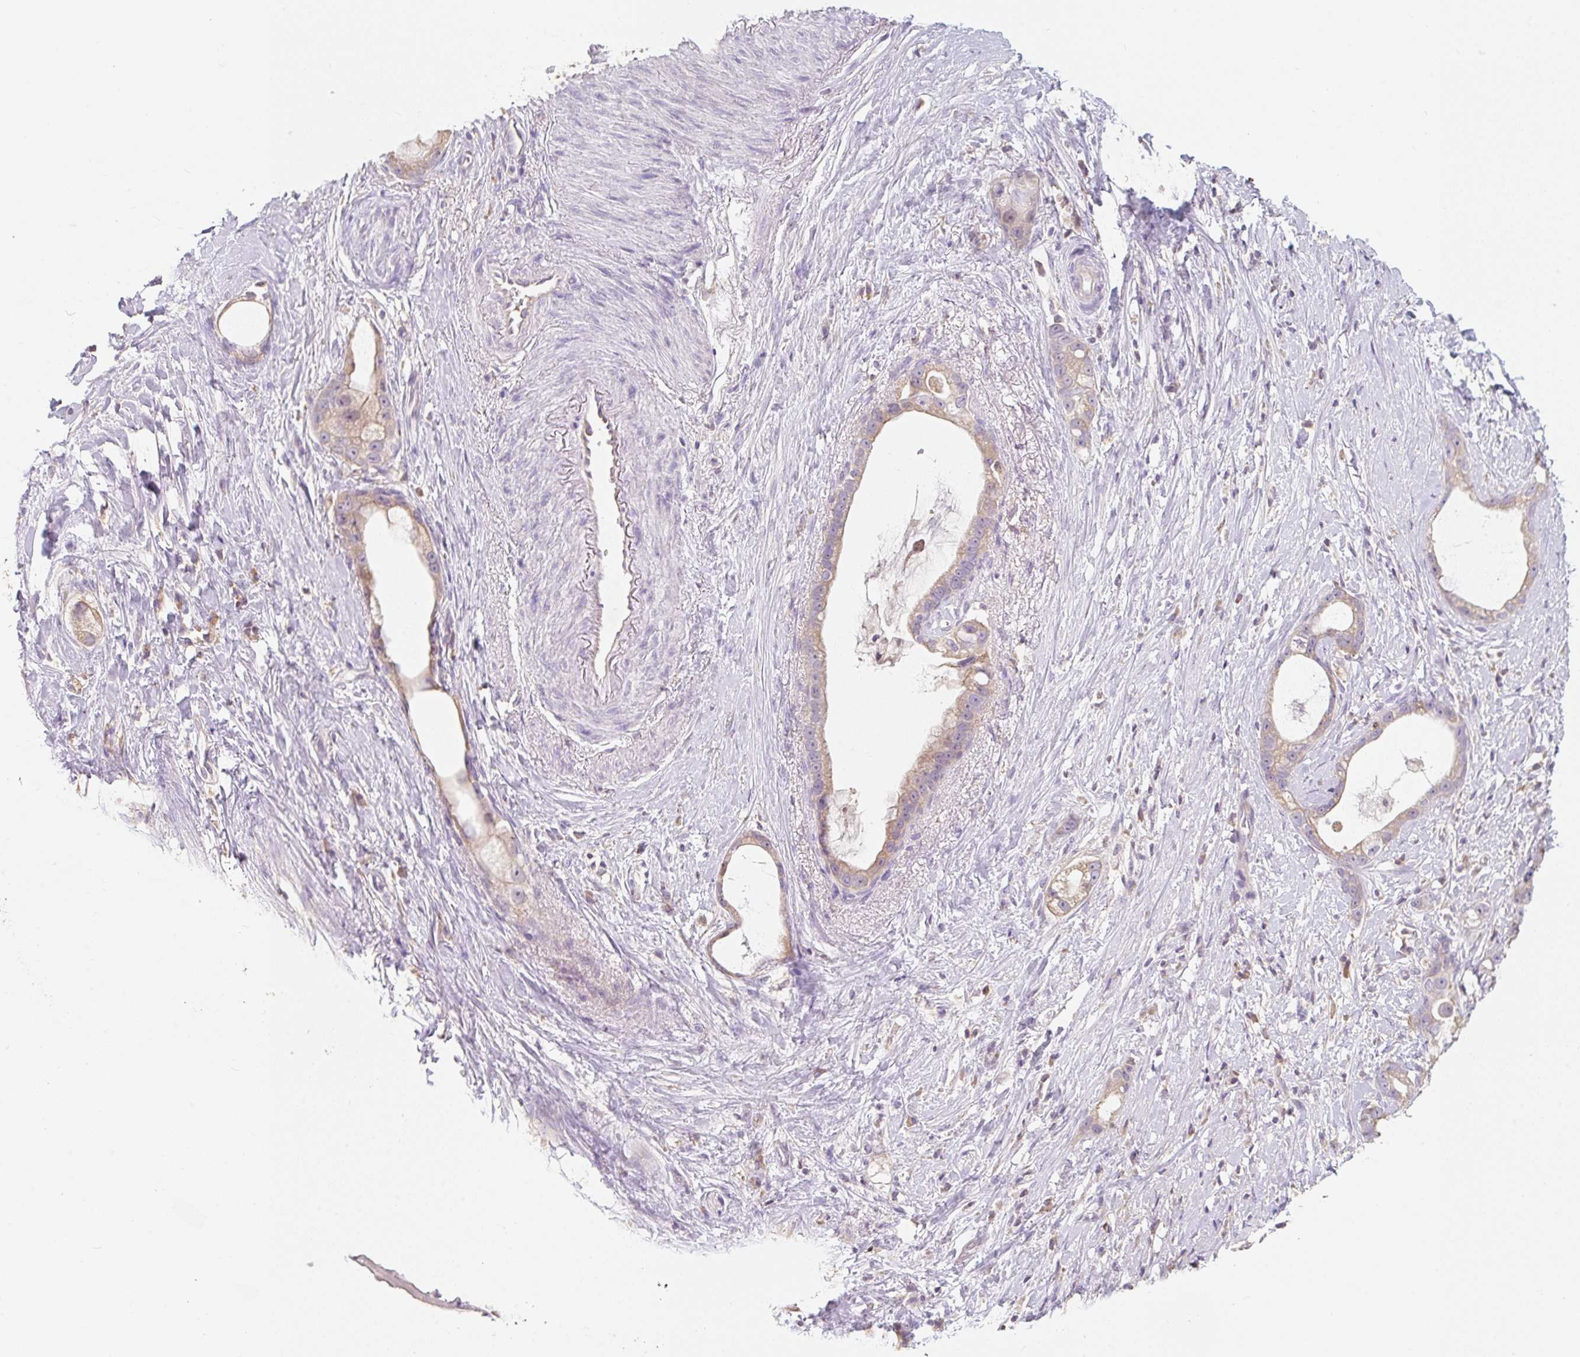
{"staining": {"intensity": "weak", "quantity": "25%-75%", "location": "cytoplasmic/membranous"}, "tissue": "stomach cancer", "cell_type": "Tumor cells", "image_type": "cancer", "snomed": [{"axis": "morphology", "description": "Adenocarcinoma, NOS"}, {"axis": "topography", "description": "Stomach"}], "caption": "Stomach cancer stained with a protein marker exhibits weak staining in tumor cells.", "gene": "MIA2", "patient": {"sex": "male", "age": 55}}